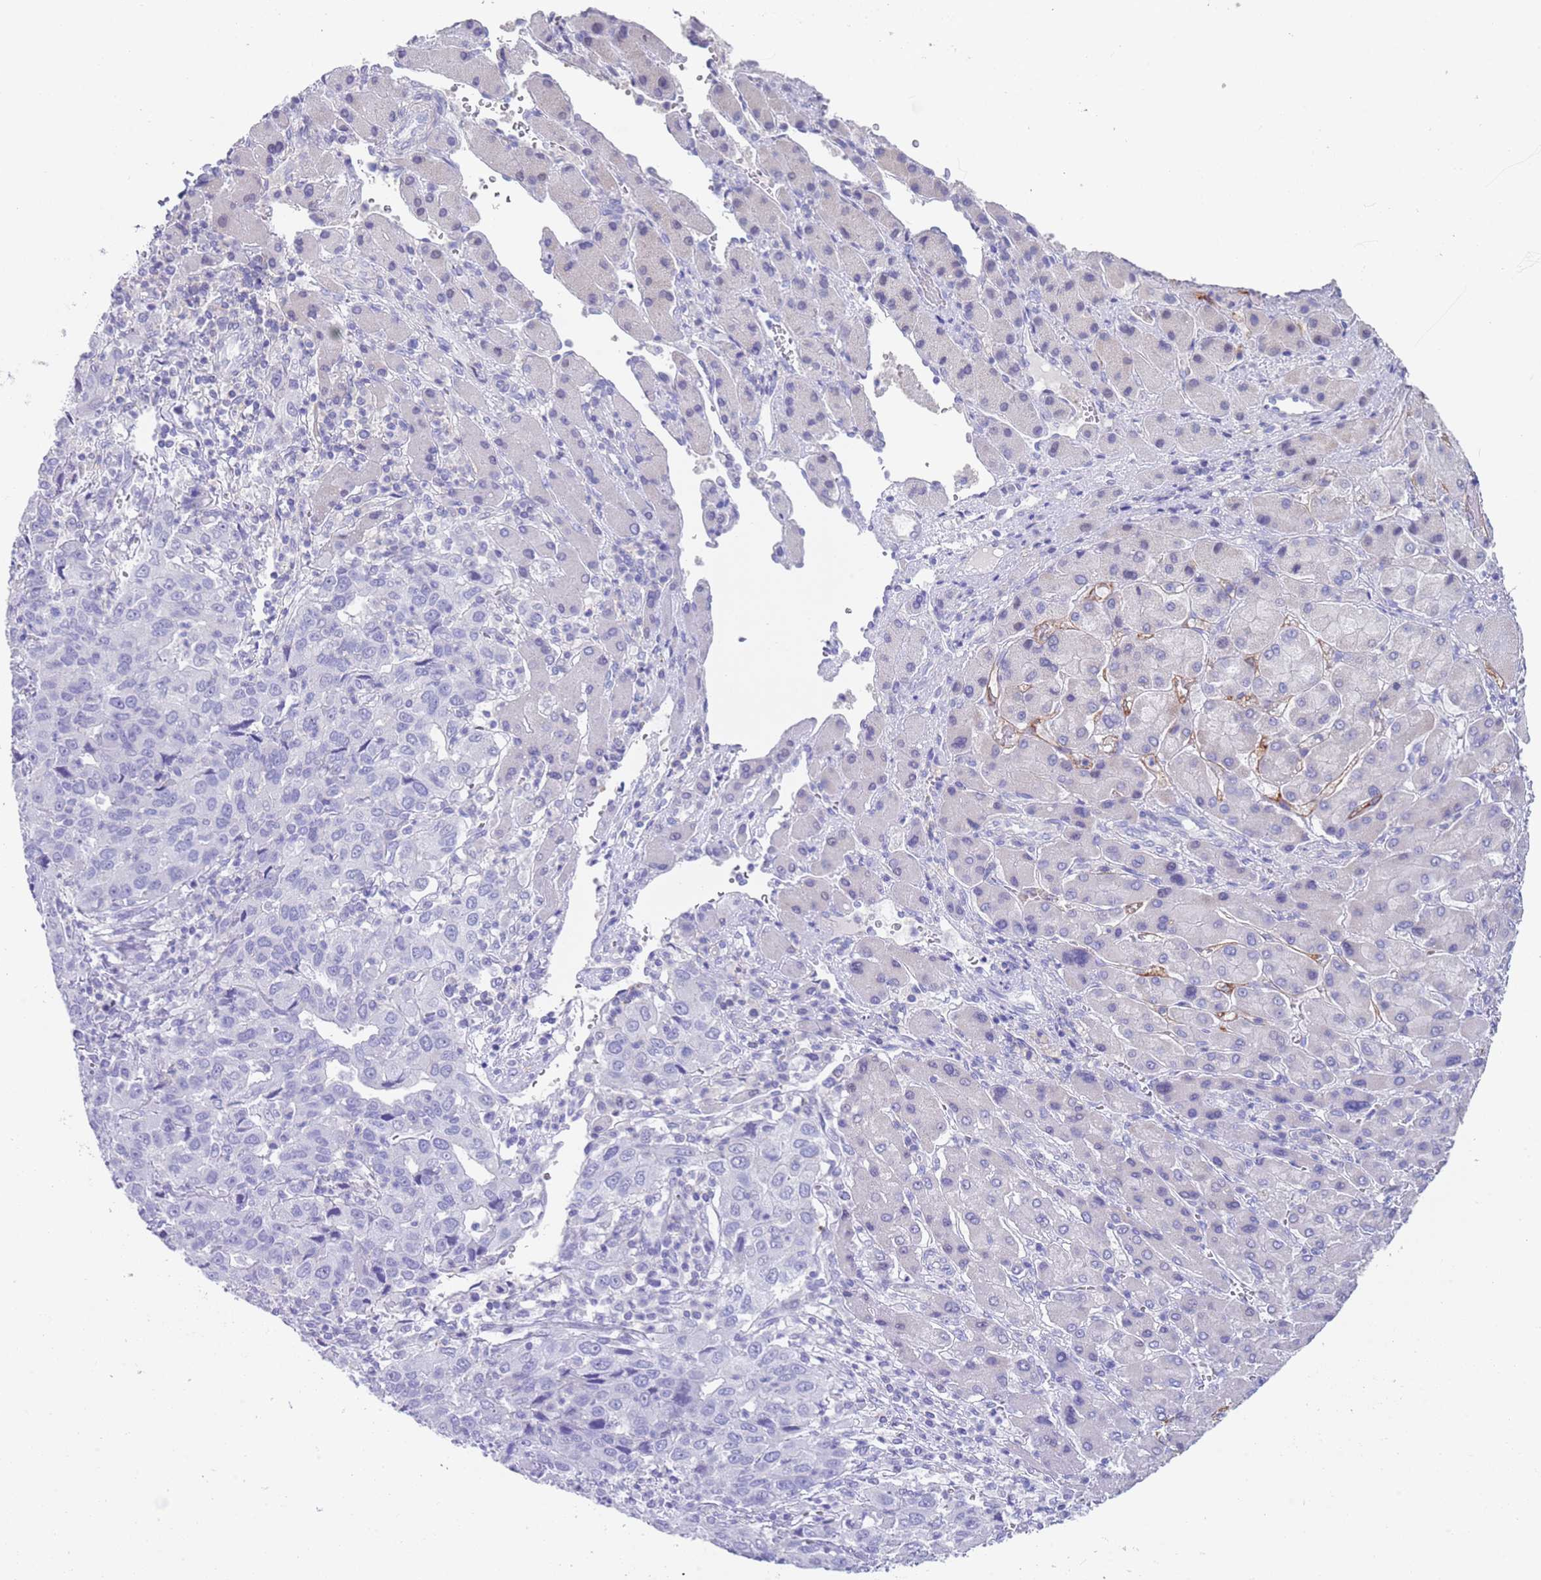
{"staining": {"intensity": "negative", "quantity": "none", "location": "none"}, "tissue": "liver cancer", "cell_type": "Tumor cells", "image_type": "cancer", "snomed": [{"axis": "morphology", "description": "Carcinoma, Hepatocellular, NOS"}, {"axis": "topography", "description": "Liver"}], "caption": "Immunohistochemistry photomicrograph of liver cancer (hepatocellular carcinoma) stained for a protein (brown), which exhibits no expression in tumor cells.", "gene": "CPXM2", "patient": {"sex": "male", "age": 63}}